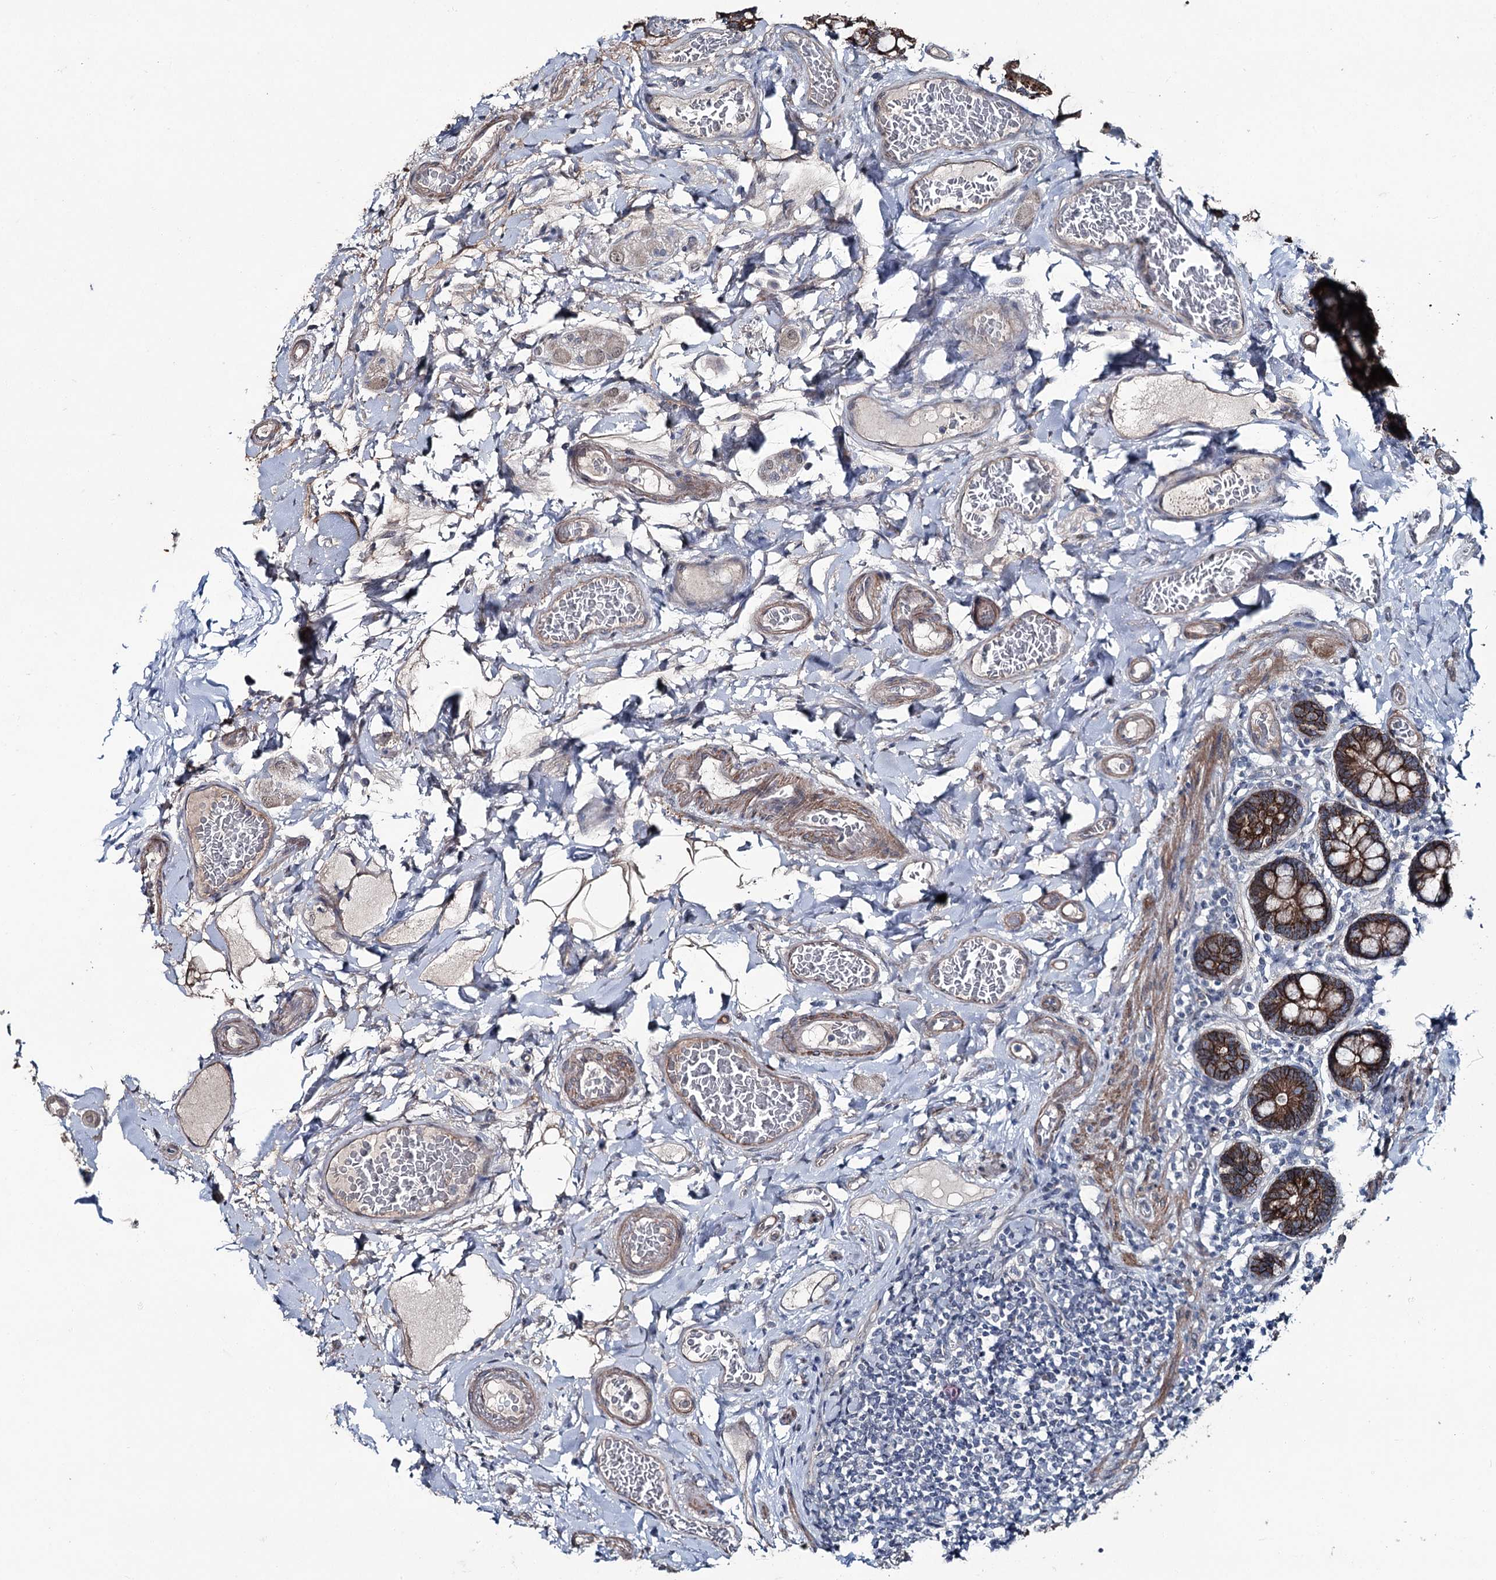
{"staining": {"intensity": "strong", "quantity": ">75%", "location": "cytoplasmic/membranous"}, "tissue": "small intestine", "cell_type": "Glandular cells", "image_type": "normal", "snomed": [{"axis": "morphology", "description": "Normal tissue, NOS"}, {"axis": "topography", "description": "Small intestine"}], "caption": "Normal small intestine demonstrates strong cytoplasmic/membranous expression in about >75% of glandular cells.", "gene": "FAM120B", "patient": {"sex": "female", "age": 64}}